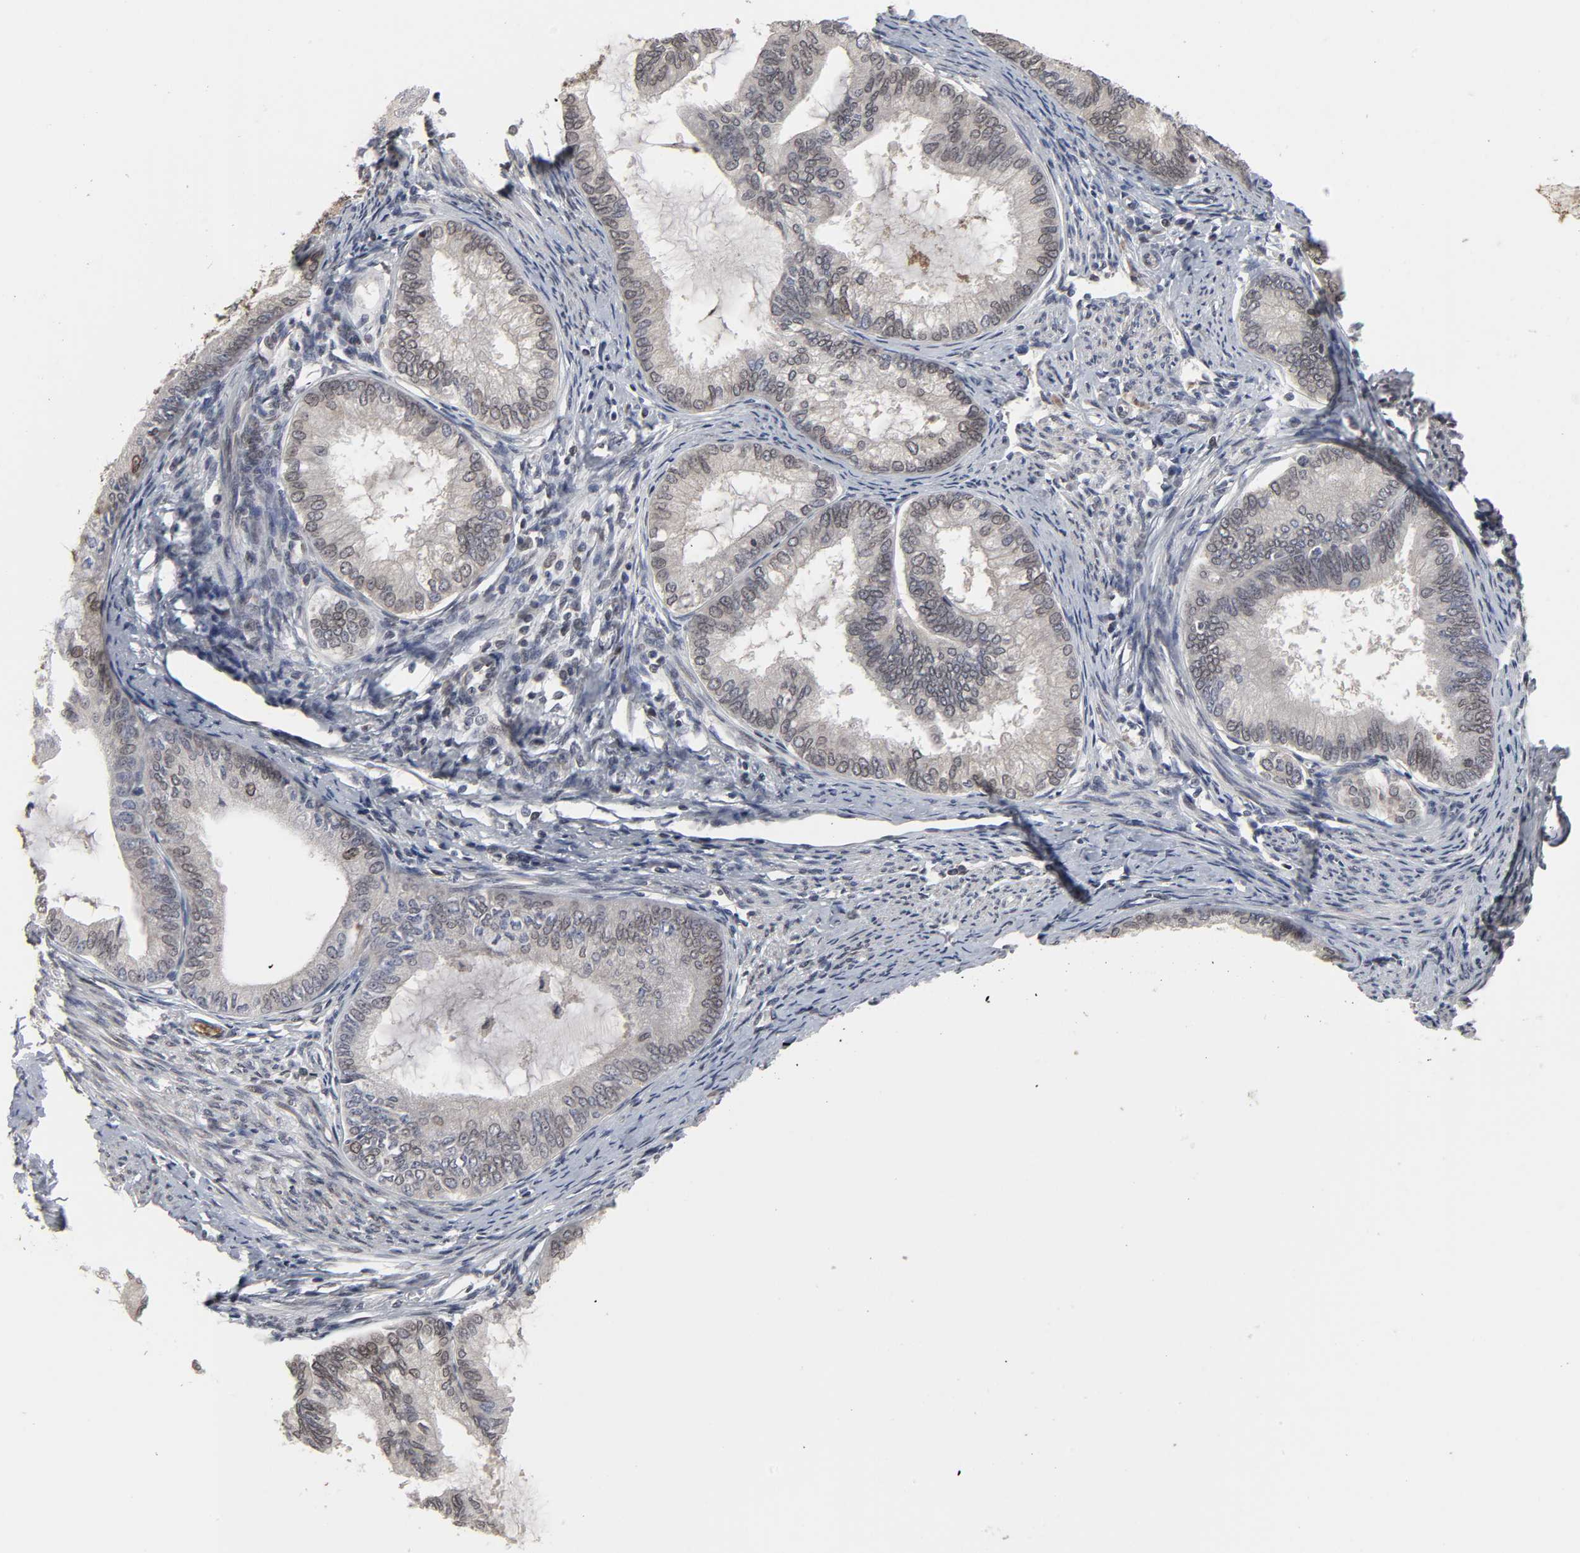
{"staining": {"intensity": "moderate", "quantity": "25%-75%", "location": "cytoplasmic/membranous,nuclear"}, "tissue": "endometrial cancer", "cell_type": "Tumor cells", "image_type": "cancer", "snomed": [{"axis": "morphology", "description": "Adenocarcinoma, NOS"}, {"axis": "topography", "description": "Endometrium"}], "caption": "An image of adenocarcinoma (endometrial) stained for a protein shows moderate cytoplasmic/membranous and nuclear brown staining in tumor cells.", "gene": "CPN2", "patient": {"sex": "female", "age": 86}}